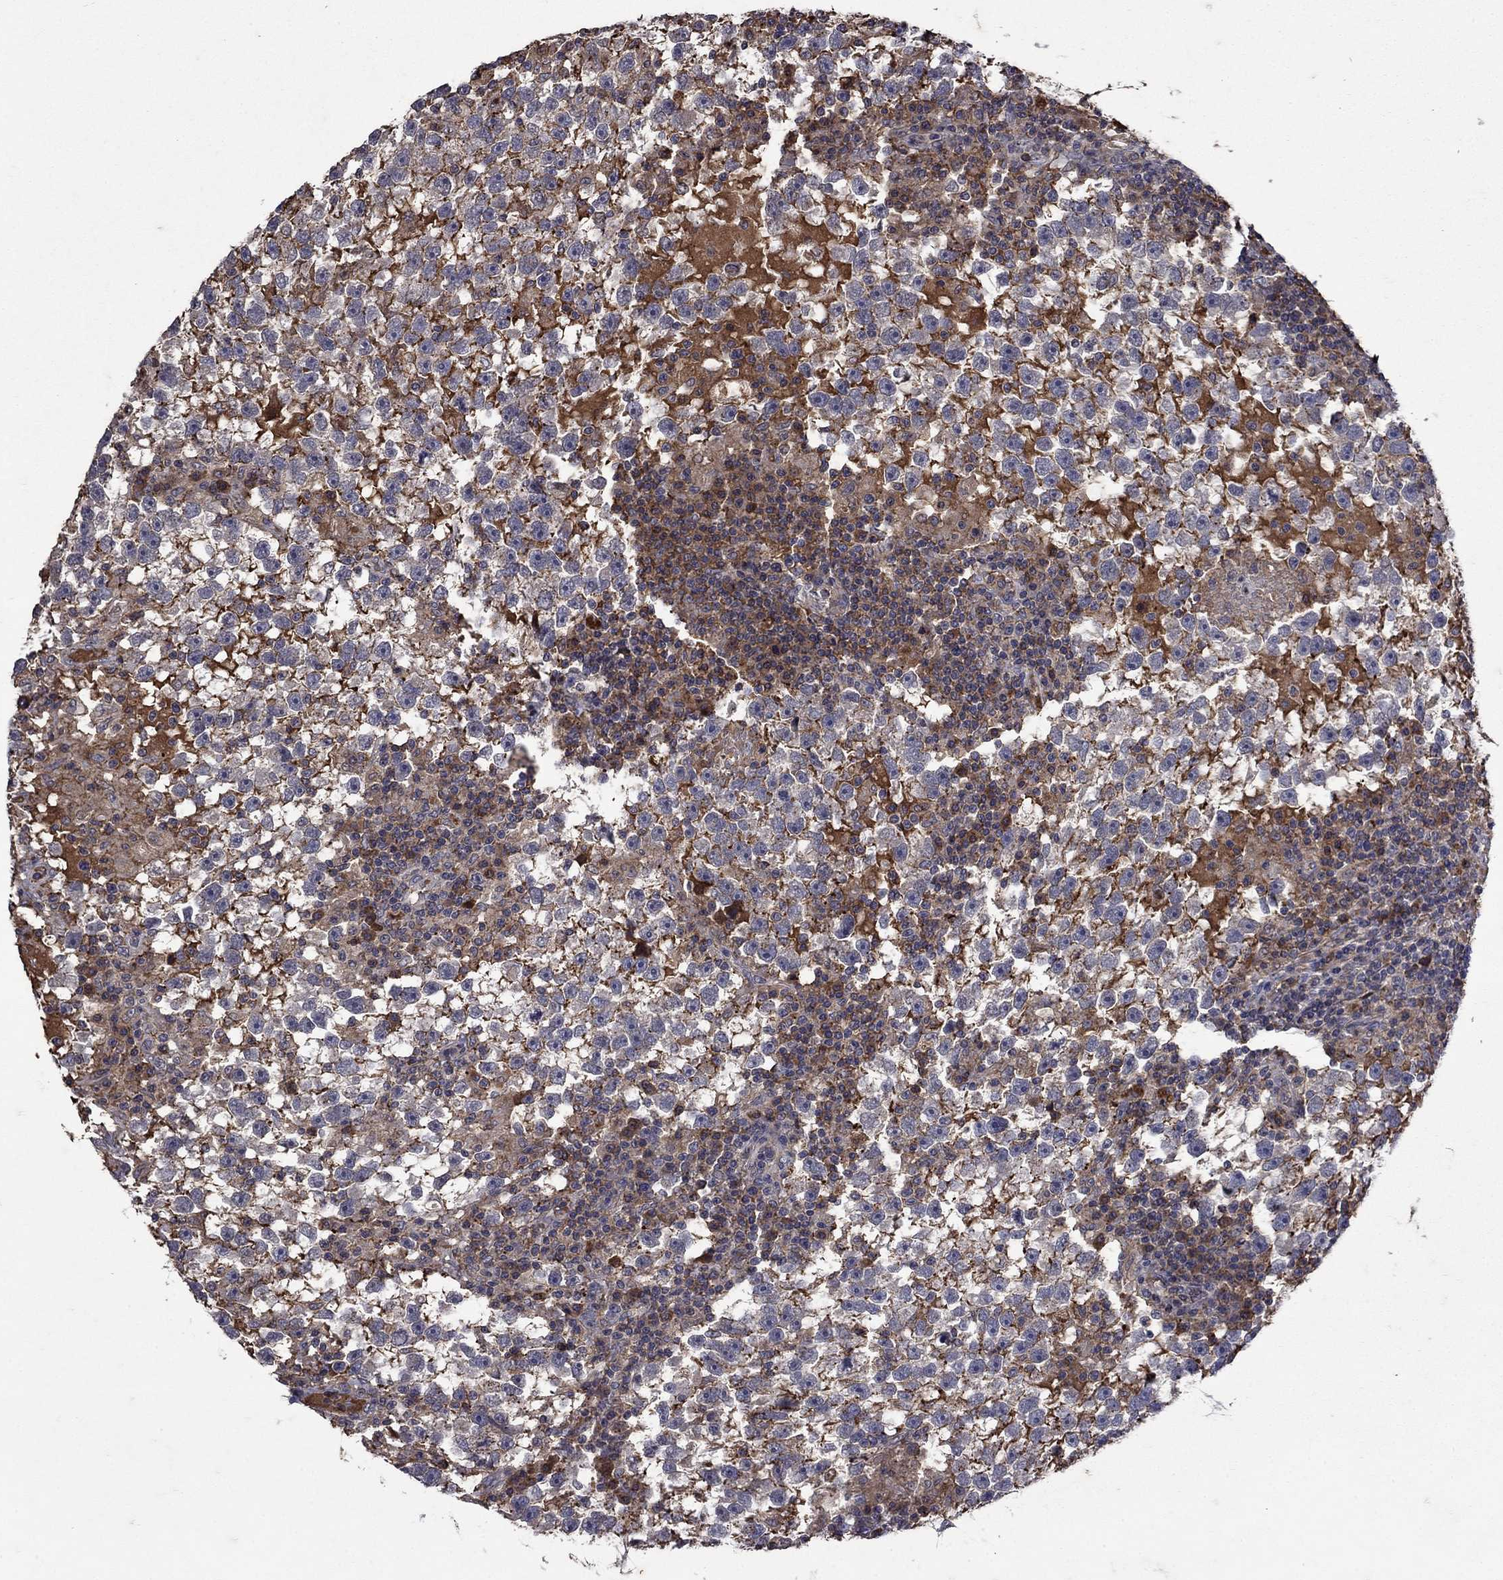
{"staining": {"intensity": "negative", "quantity": "none", "location": "none"}, "tissue": "testis cancer", "cell_type": "Tumor cells", "image_type": "cancer", "snomed": [{"axis": "morphology", "description": "Seminoma, NOS"}, {"axis": "topography", "description": "Testis"}], "caption": "The histopathology image reveals no staining of tumor cells in seminoma (testis).", "gene": "NPC2", "patient": {"sex": "male", "age": 47}}